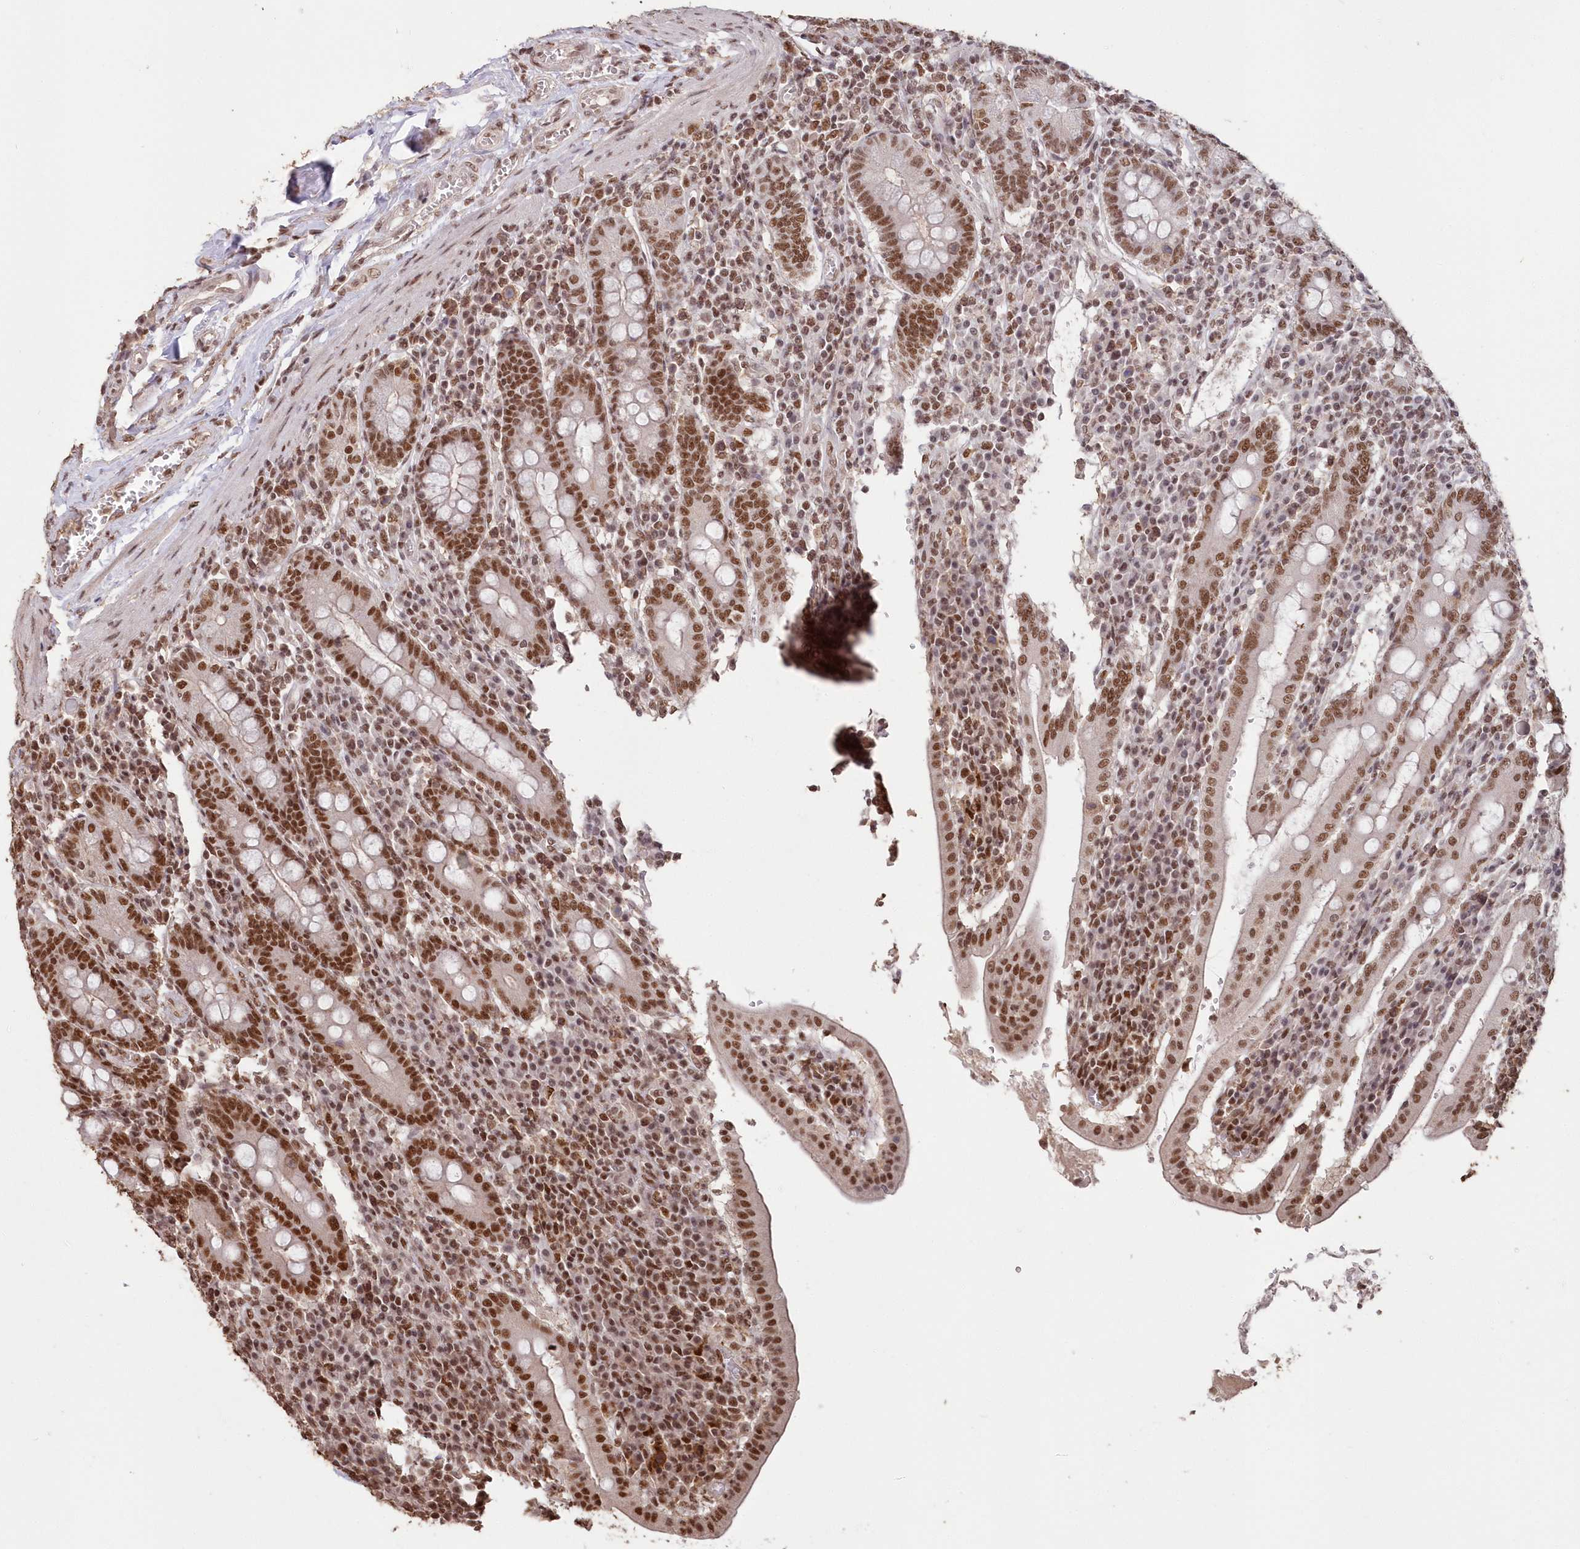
{"staining": {"intensity": "strong", "quantity": ">75%", "location": "nuclear"}, "tissue": "duodenum", "cell_type": "Glandular cells", "image_type": "normal", "snomed": [{"axis": "morphology", "description": "Normal tissue, NOS"}, {"axis": "morphology", "description": "Adenocarcinoma, NOS"}, {"axis": "topography", "description": "Pancreas"}, {"axis": "topography", "description": "Duodenum"}], "caption": "Brown immunohistochemical staining in unremarkable human duodenum displays strong nuclear expression in approximately >75% of glandular cells. The staining is performed using DAB brown chromogen to label protein expression. The nuclei are counter-stained blue using hematoxylin.", "gene": "PDS5A", "patient": {"sex": "male", "age": 50}}